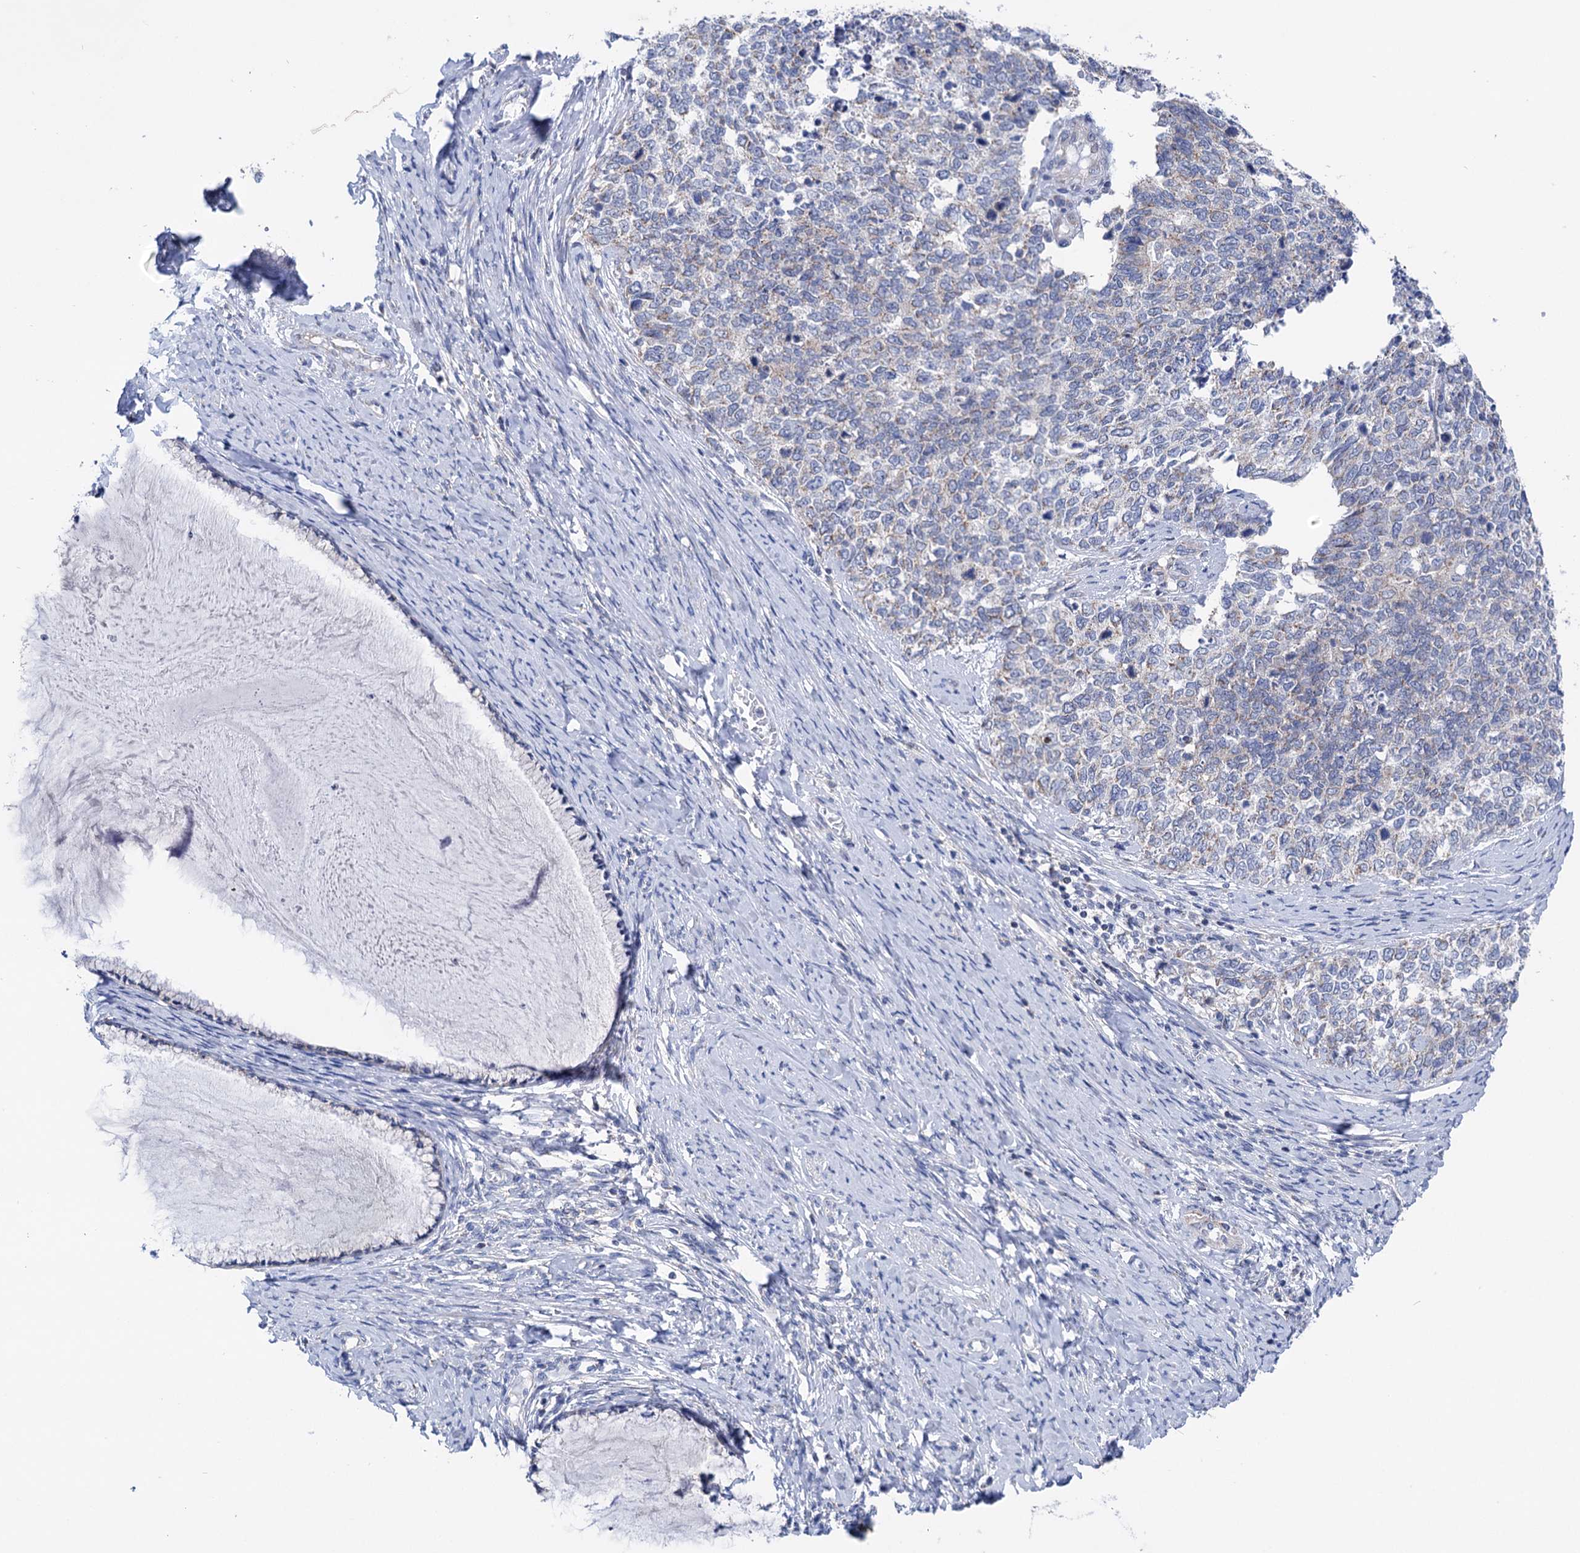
{"staining": {"intensity": "weak", "quantity": "<25%", "location": "cytoplasmic/membranous"}, "tissue": "cervical cancer", "cell_type": "Tumor cells", "image_type": "cancer", "snomed": [{"axis": "morphology", "description": "Squamous cell carcinoma, NOS"}, {"axis": "topography", "description": "Cervix"}], "caption": "The photomicrograph shows no significant positivity in tumor cells of squamous cell carcinoma (cervical).", "gene": "SUCLA2", "patient": {"sex": "female", "age": 63}}